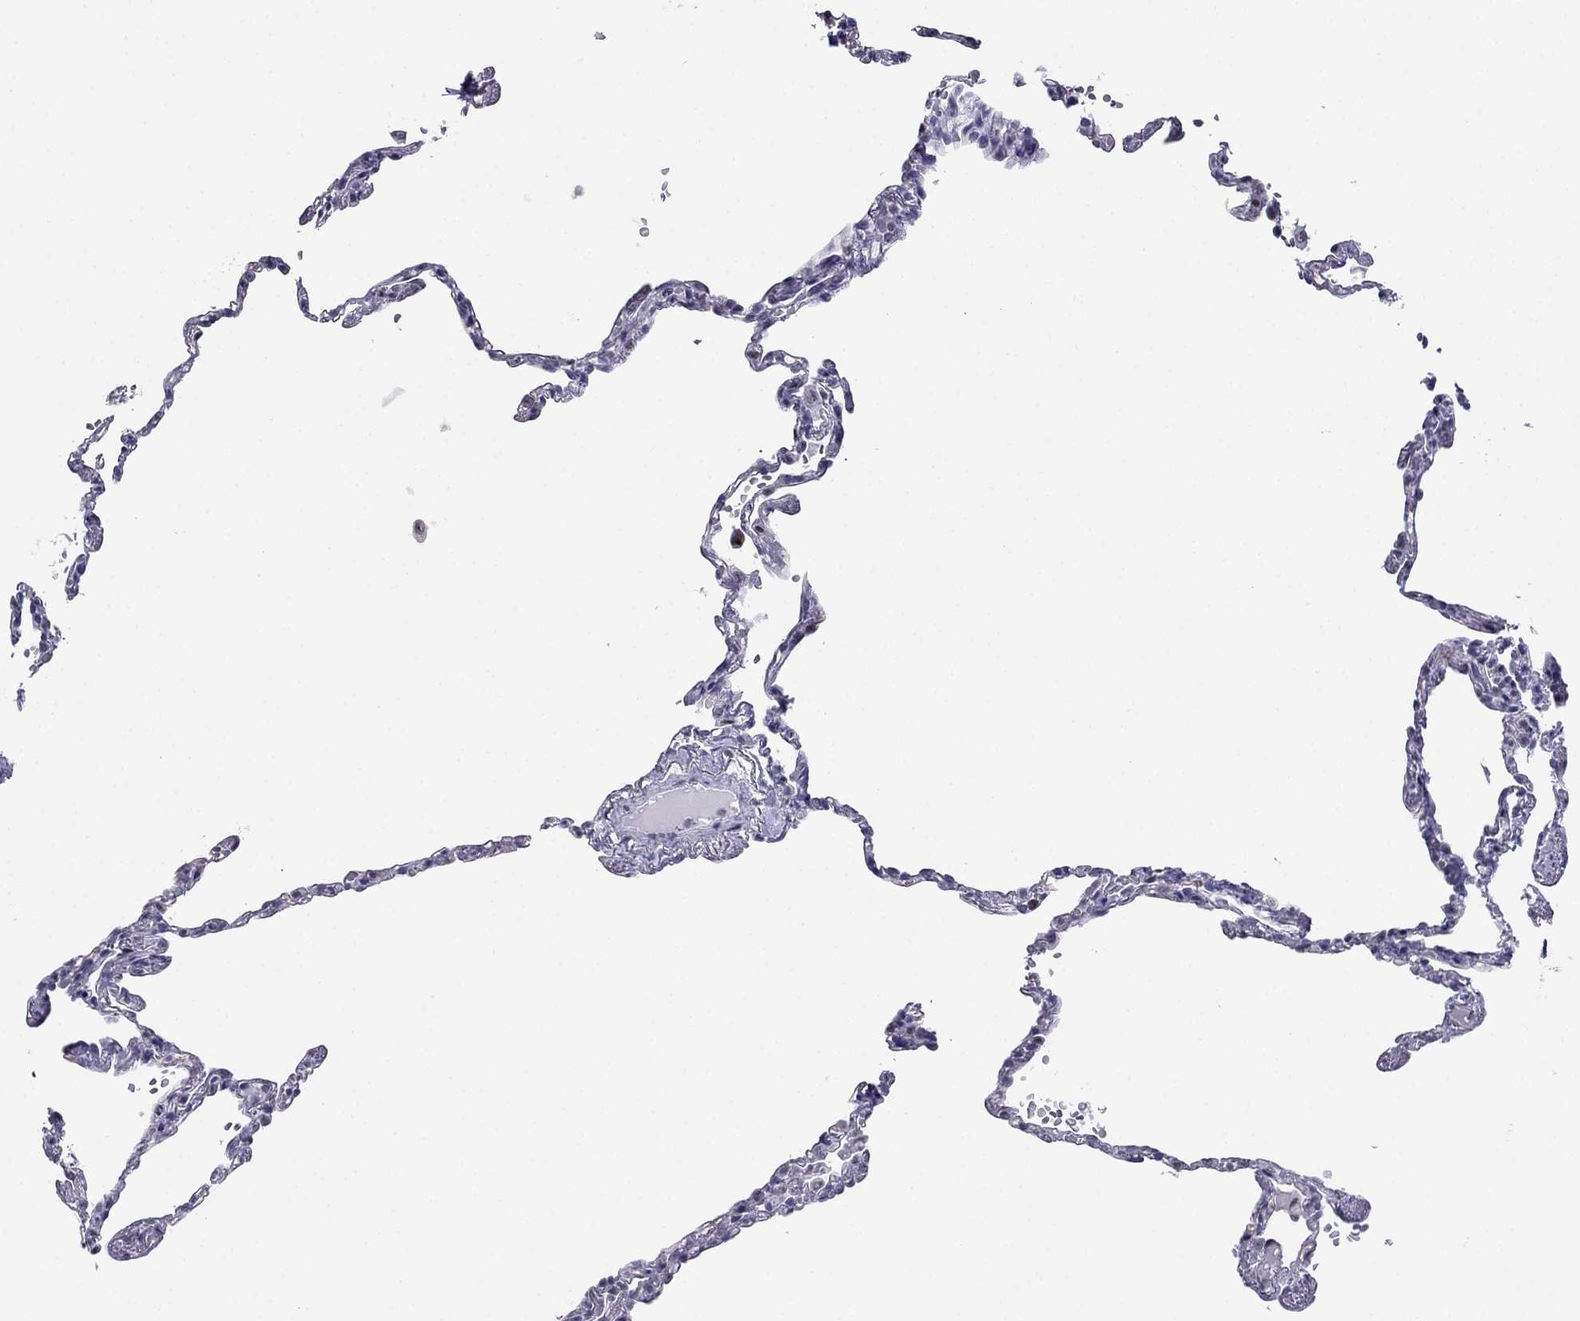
{"staining": {"intensity": "negative", "quantity": "none", "location": "none"}, "tissue": "lung", "cell_type": "Alveolar cells", "image_type": "normal", "snomed": [{"axis": "morphology", "description": "Normal tissue, NOS"}, {"axis": "topography", "description": "Lung"}], "caption": "A histopathology image of human lung is negative for staining in alveolar cells. The staining is performed using DAB (3,3'-diaminobenzidine) brown chromogen with nuclei counter-stained in using hematoxylin.", "gene": "PPM1G", "patient": {"sex": "male", "age": 78}}